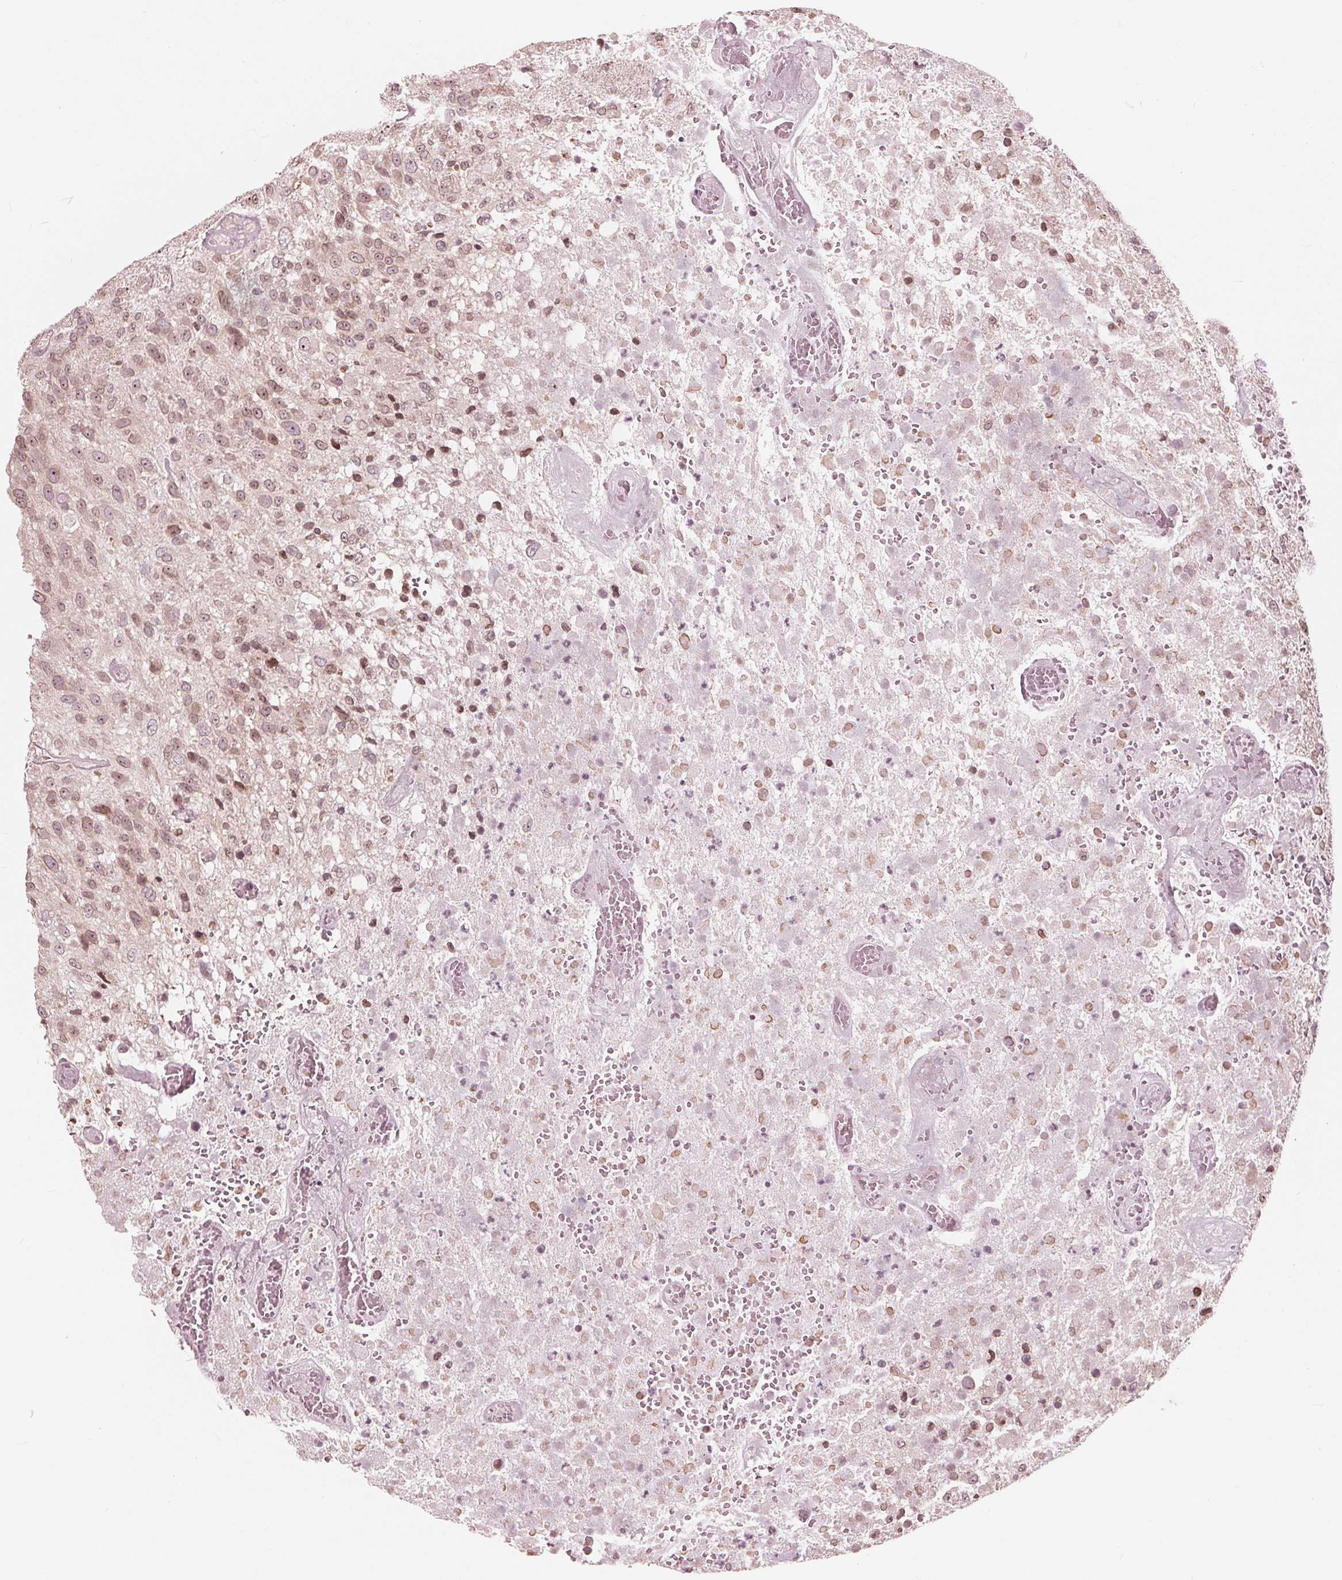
{"staining": {"intensity": "weak", "quantity": "25%-75%", "location": "cytoplasmic/membranous,nuclear"}, "tissue": "glioma", "cell_type": "Tumor cells", "image_type": "cancer", "snomed": [{"axis": "morphology", "description": "Glioma, malignant, Low grade"}, {"axis": "topography", "description": "Brain"}], "caption": "Malignant glioma (low-grade) stained with a brown dye exhibits weak cytoplasmic/membranous and nuclear positive staining in approximately 25%-75% of tumor cells.", "gene": "NUP210", "patient": {"sex": "male", "age": 66}}